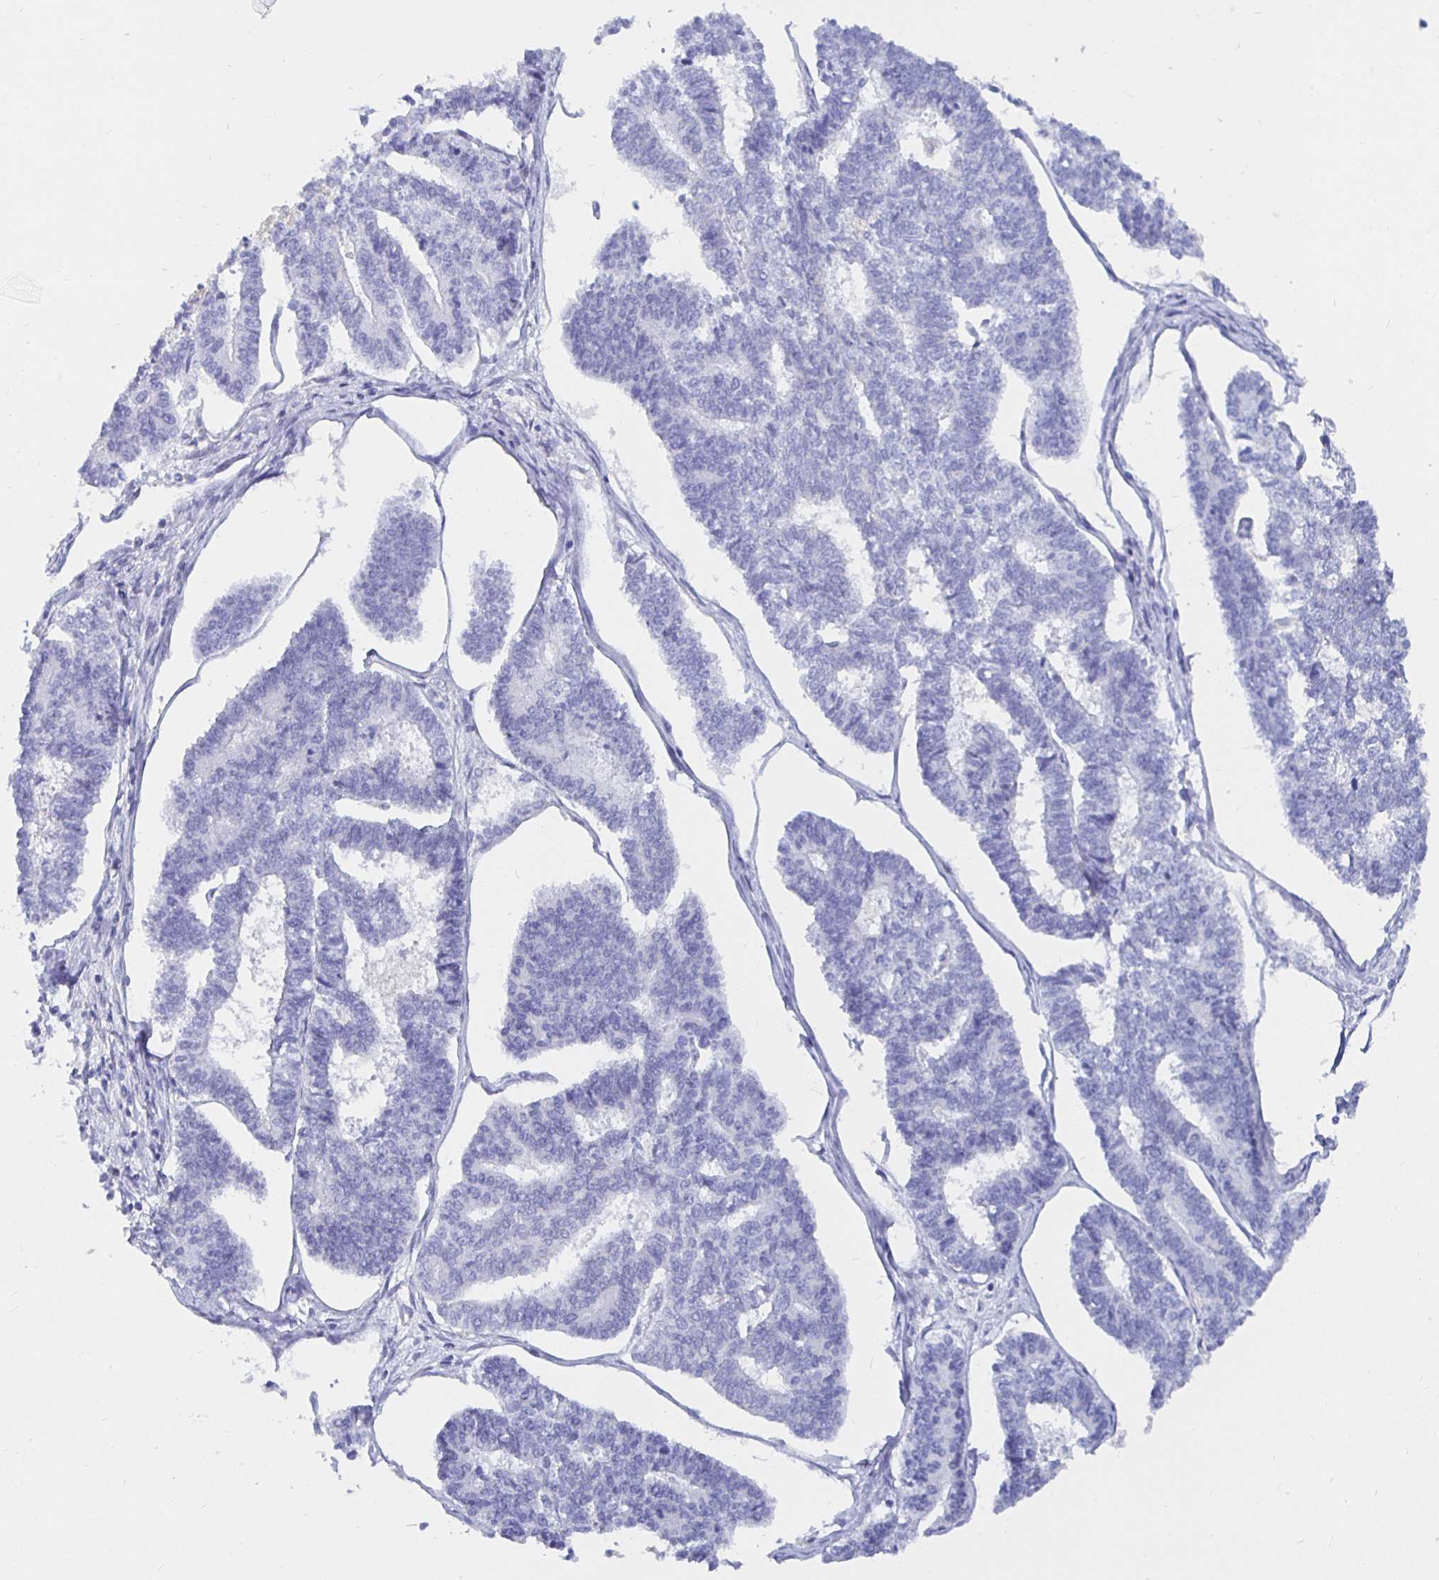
{"staining": {"intensity": "negative", "quantity": "none", "location": "none"}, "tissue": "endometrial cancer", "cell_type": "Tumor cells", "image_type": "cancer", "snomed": [{"axis": "morphology", "description": "Adenocarcinoma, NOS"}, {"axis": "topography", "description": "Endometrium"}], "caption": "A photomicrograph of endometrial cancer (adenocarcinoma) stained for a protein shows no brown staining in tumor cells. Brightfield microscopy of IHC stained with DAB (3,3'-diaminobenzidine) (brown) and hematoxylin (blue), captured at high magnification.", "gene": "UMOD", "patient": {"sex": "female", "age": 70}}